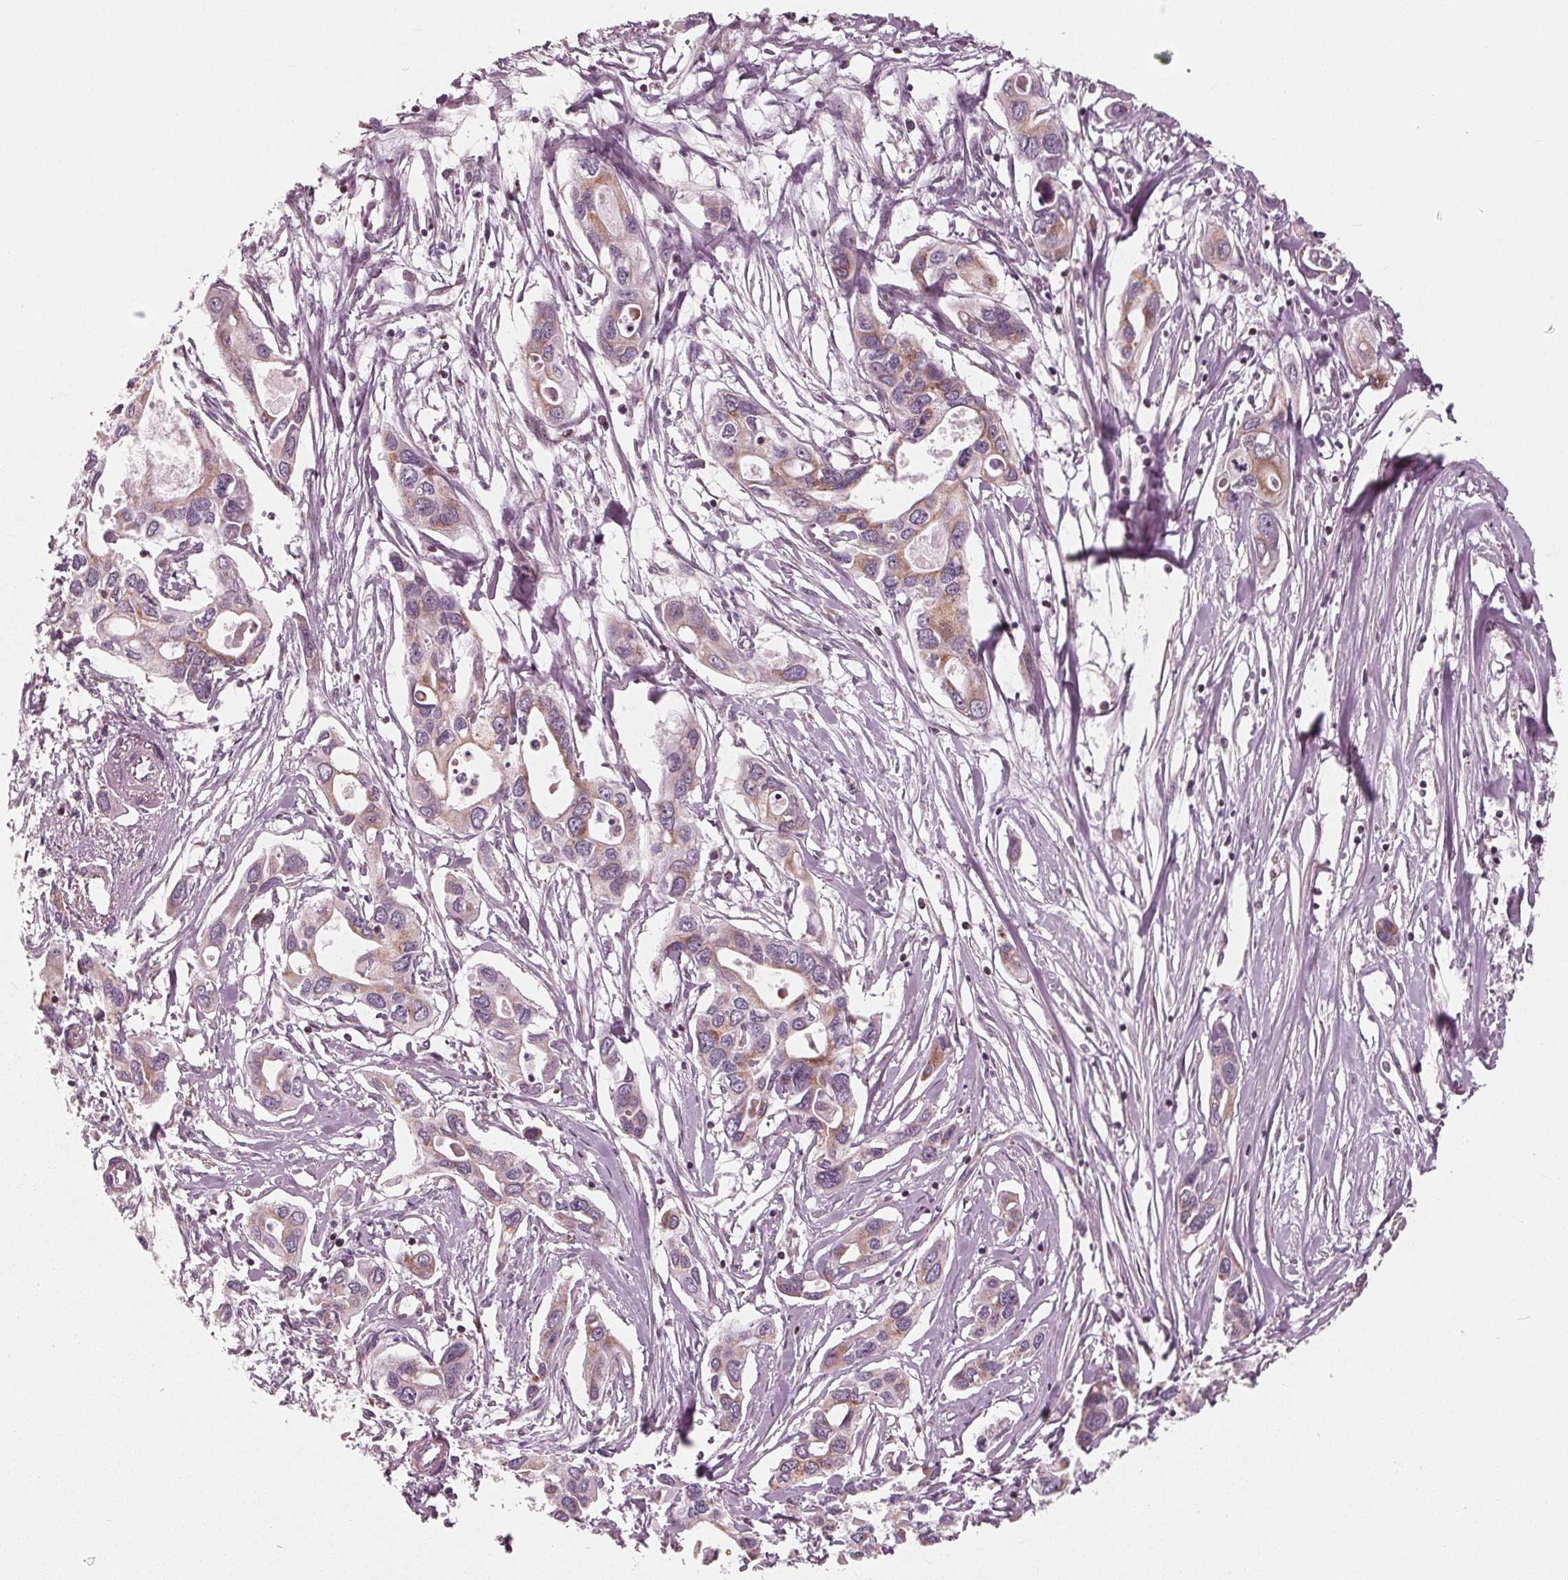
{"staining": {"intensity": "moderate", "quantity": "25%-75%", "location": "cytoplasmic/membranous"}, "tissue": "pancreatic cancer", "cell_type": "Tumor cells", "image_type": "cancer", "snomed": [{"axis": "morphology", "description": "Adenocarcinoma, NOS"}, {"axis": "topography", "description": "Pancreas"}], "caption": "DAB (3,3'-diaminobenzidine) immunohistochemical staining of human pancreatic cancer (adenocarcinoma) demonstrates moderate cytoplasmic/membranous protein positivity in approximately 25%-75% of tumor cells. (DAB (3,3'-diaminobenzidine) IHC with brightfield microscopy, high magnification).", "gene": "DCAF4L2", "patient": {"sex": "male", "age": 60}}